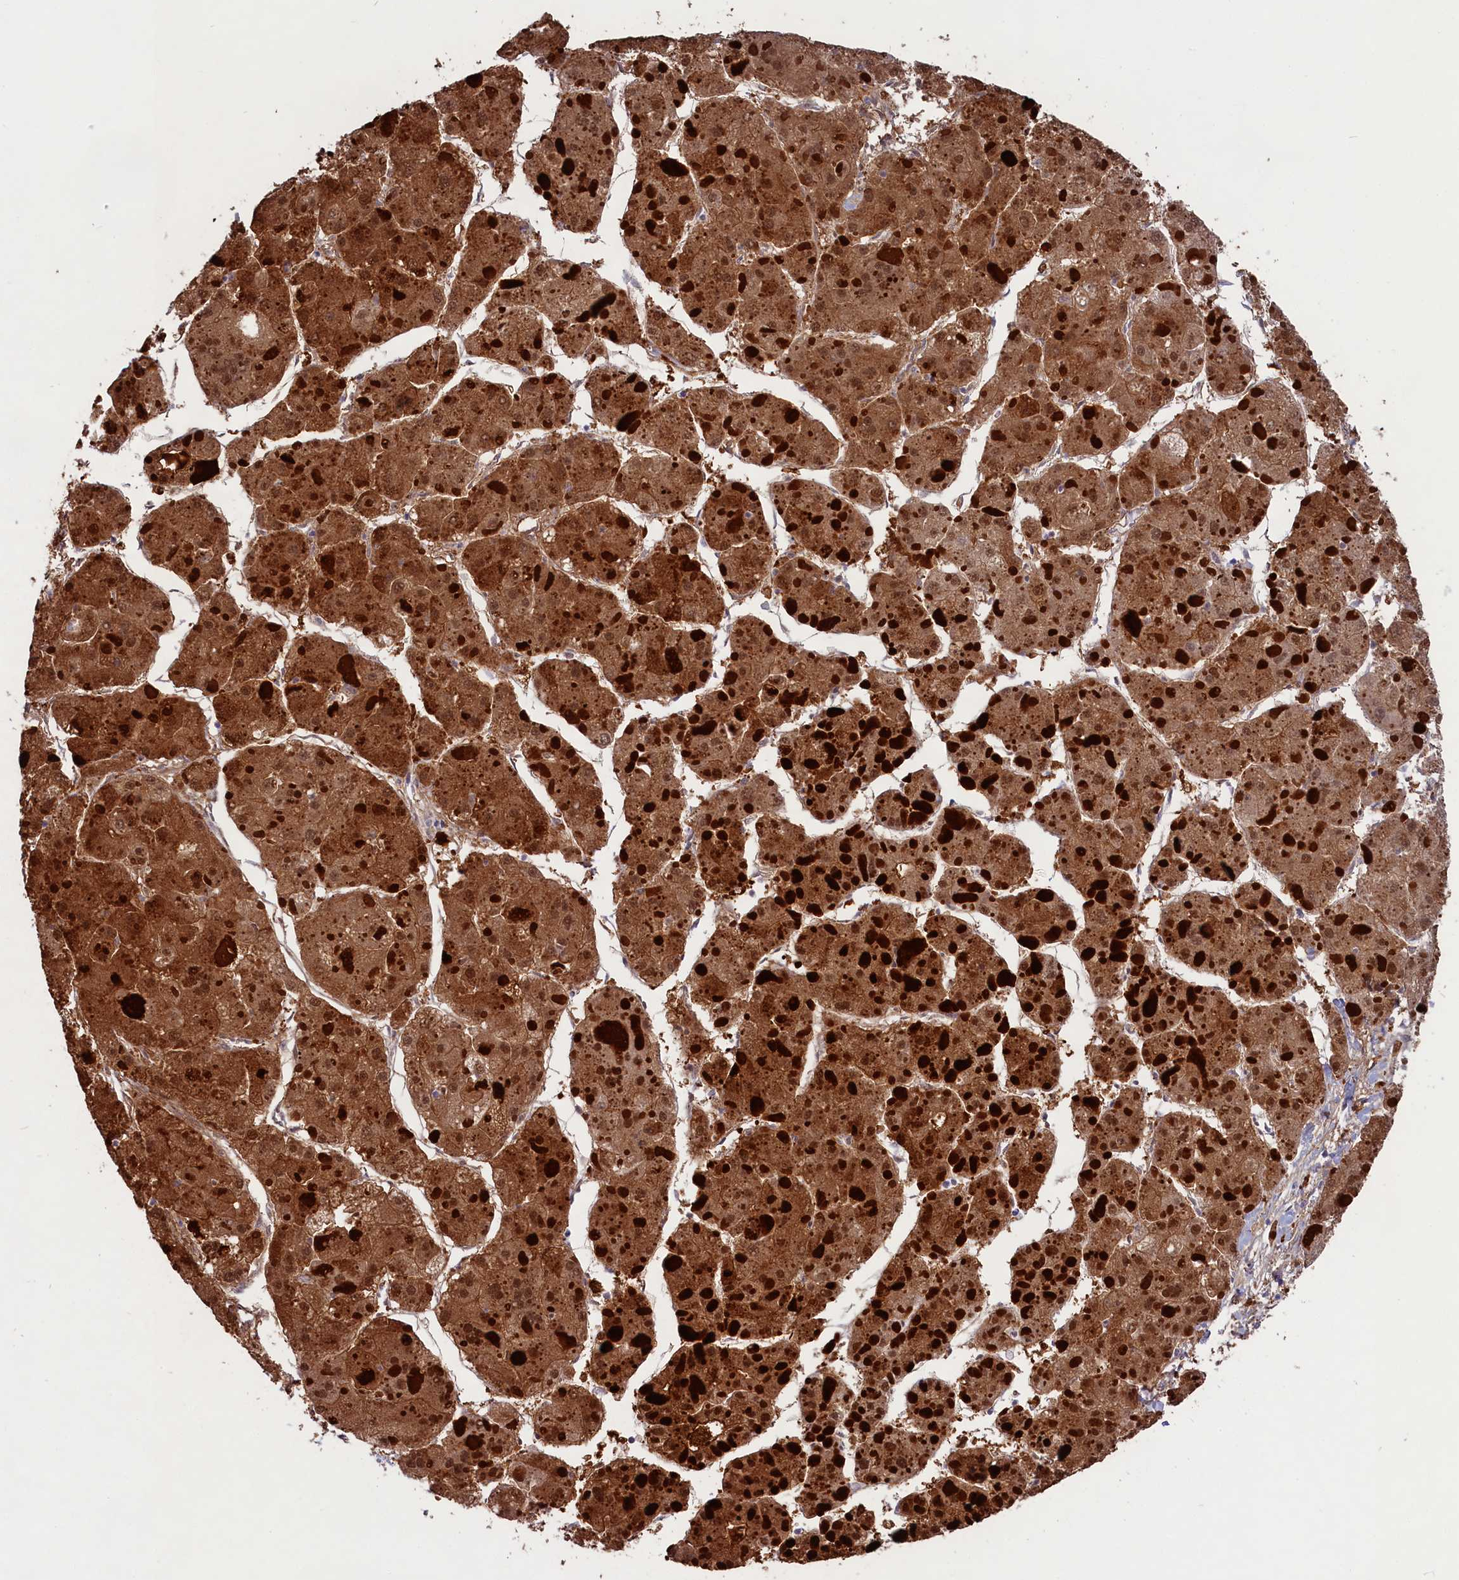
{"staining": {"intensity": "strong", "quantity": ">75%", "location": "cytoplasmic/membranous,nuclear"}, "tissue": "liver cancer", "cell_type": "Tumor cells", "image_type": "cancer", "snomed": [{"axis": "morphology", "description": "Carcinoma, Hepatocellular, NOS"}, {"axis": "topography", "description": "Liver"}], "caption": "This photomicrograph reveals liver hepatocellular carcinoma stained with immunohistochemistry (IHC) to label a protein in brown. The cytoplasmic/membranous and nuclear of tumor cells show strong positivity for the protein. Nuclei are counter-stained blue.", "gene": "SULT2A1", "patient": {"sex": "female", "age": 73}}